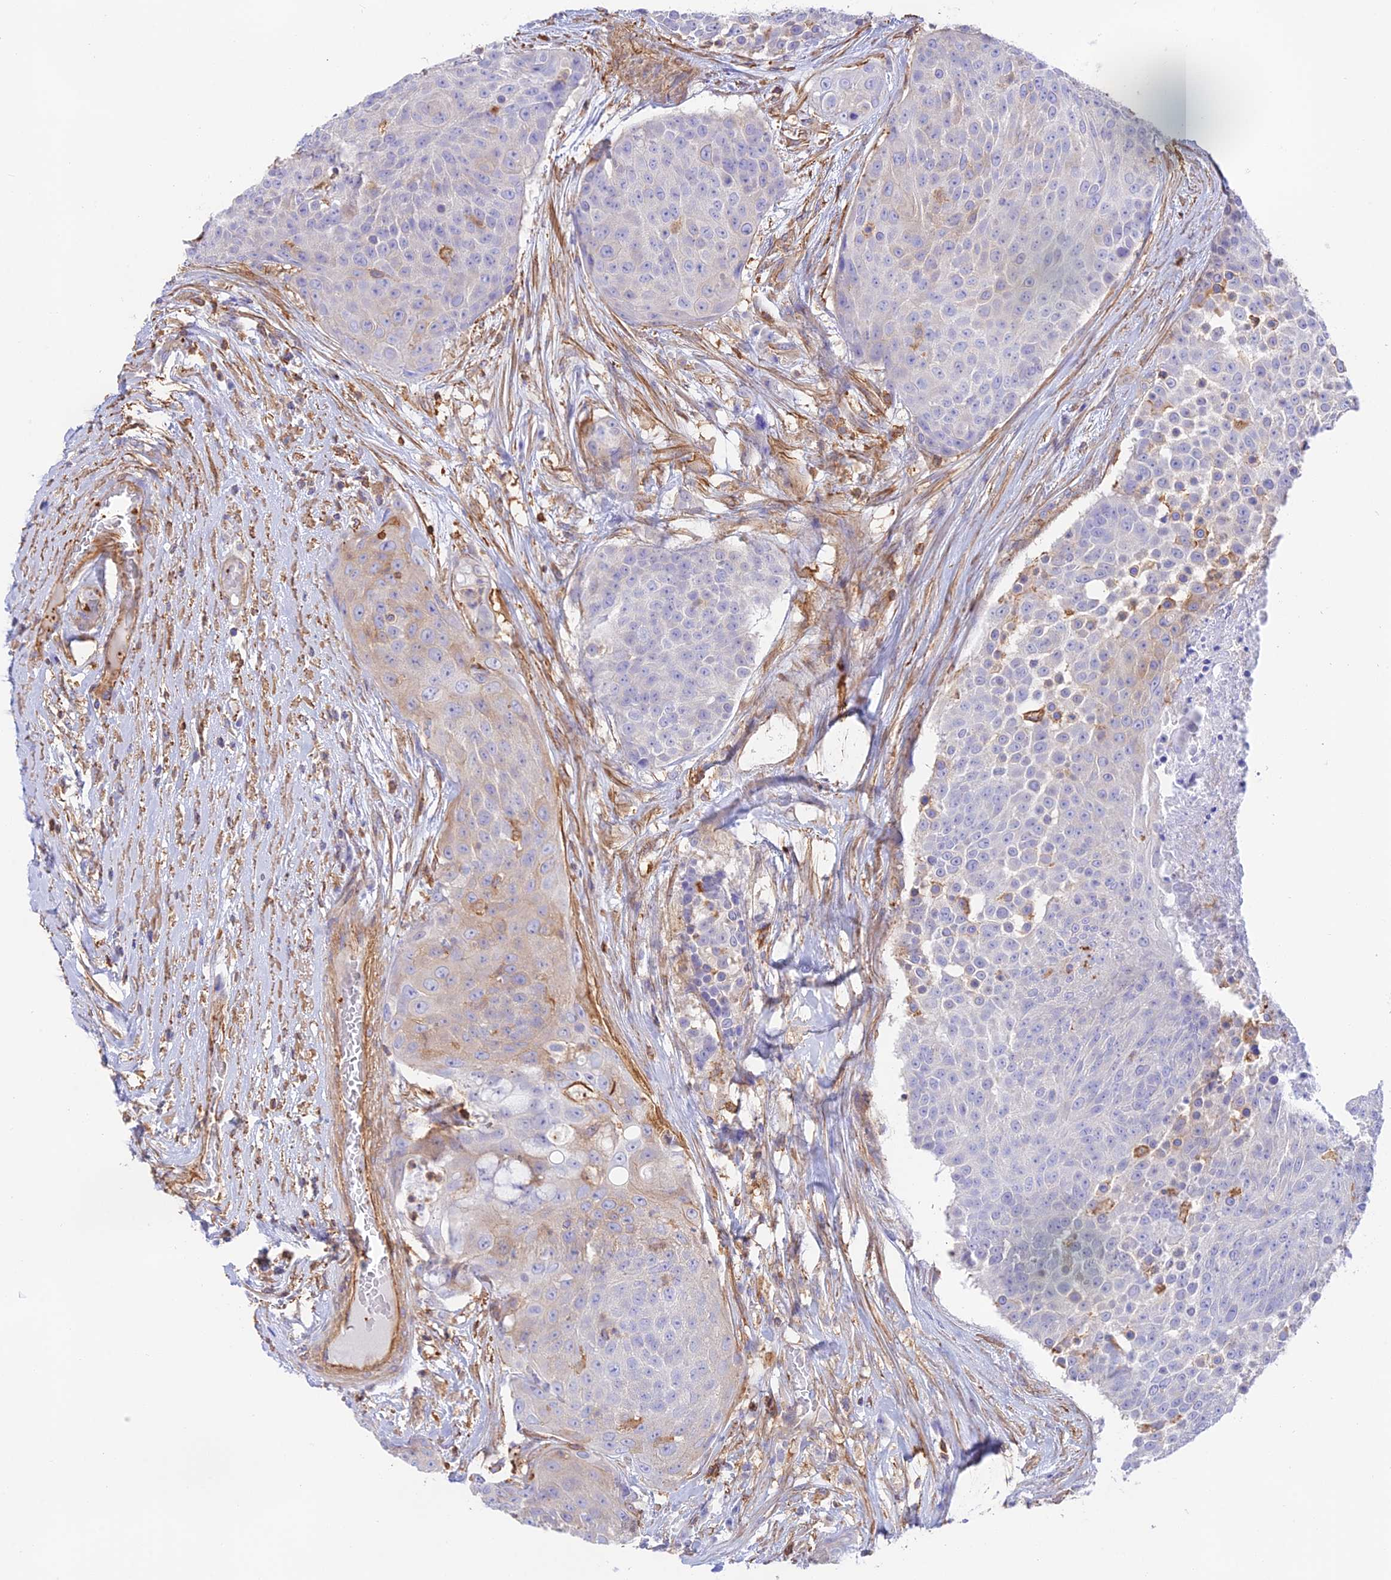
{"staining": {"intensity": "weak", "quantity": "<25%", "location": "cytoplasmic/membranous"}, "tissue": "urothelial cancer", "cell_type": "Tumor cells", "image_type": "cancer", "snomed": [{"axis": "morphology", "description": "Urothelial carcinoma, High grade"}, {"axis": "topography", "description": "Urinary bladder"}], "caption": "High-grade urothelial carcinoma was stained to show a protein in brown. There is no significant staining in tumor cells. (DAB IHC visualized using brightfield microscopy, high magnification).", "gene": "DENND1C", "patient": {"sex": "female", "age": 63}}